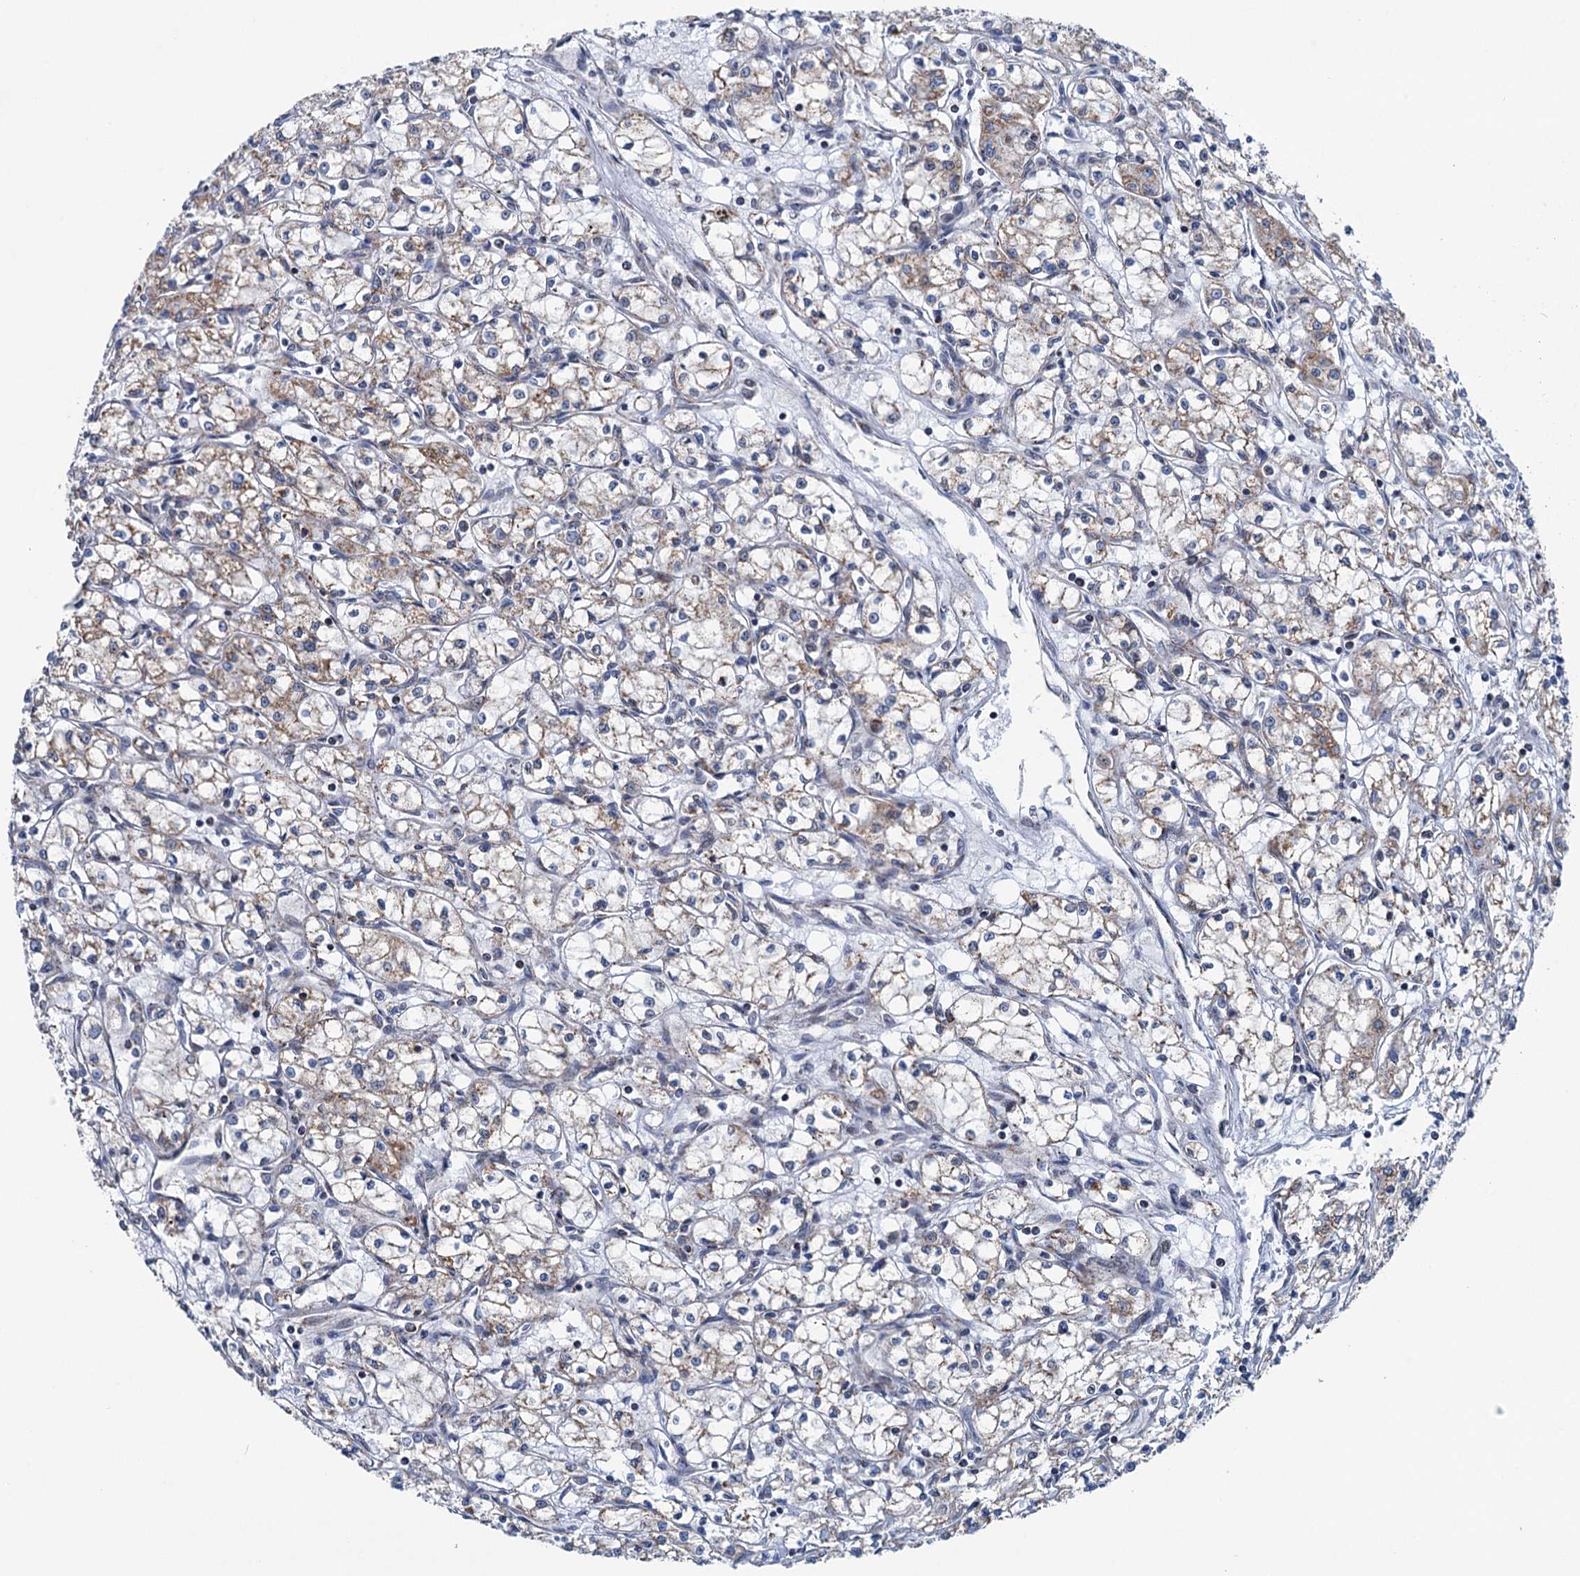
{"staining": {"intensity": "moderate", "quantity": "<25%", "location": "cytoplasmic/membranous"}, "tissue": "renal cancer", "cell_type": "Tumor cells", "image_type": "cancer", "snomed": [{"axis": "morphology", "description": "Adenocarcinoma, NOS"}, {"axis": "topography", "description": "Kidney"}], "caption": "Protein staining displays moderate cytoplasmic/membranous expression in approximately <25% of tumor cells in renal adenocarcinoma. The staining is performed using DAB (3,3'-diaminobenzidine) brown chromogen to label protein expression. The nuclei are counter-stained blue using hematoxylin.", "gene": "MORN3", "patient": {"sex": "male", "age": 59}}